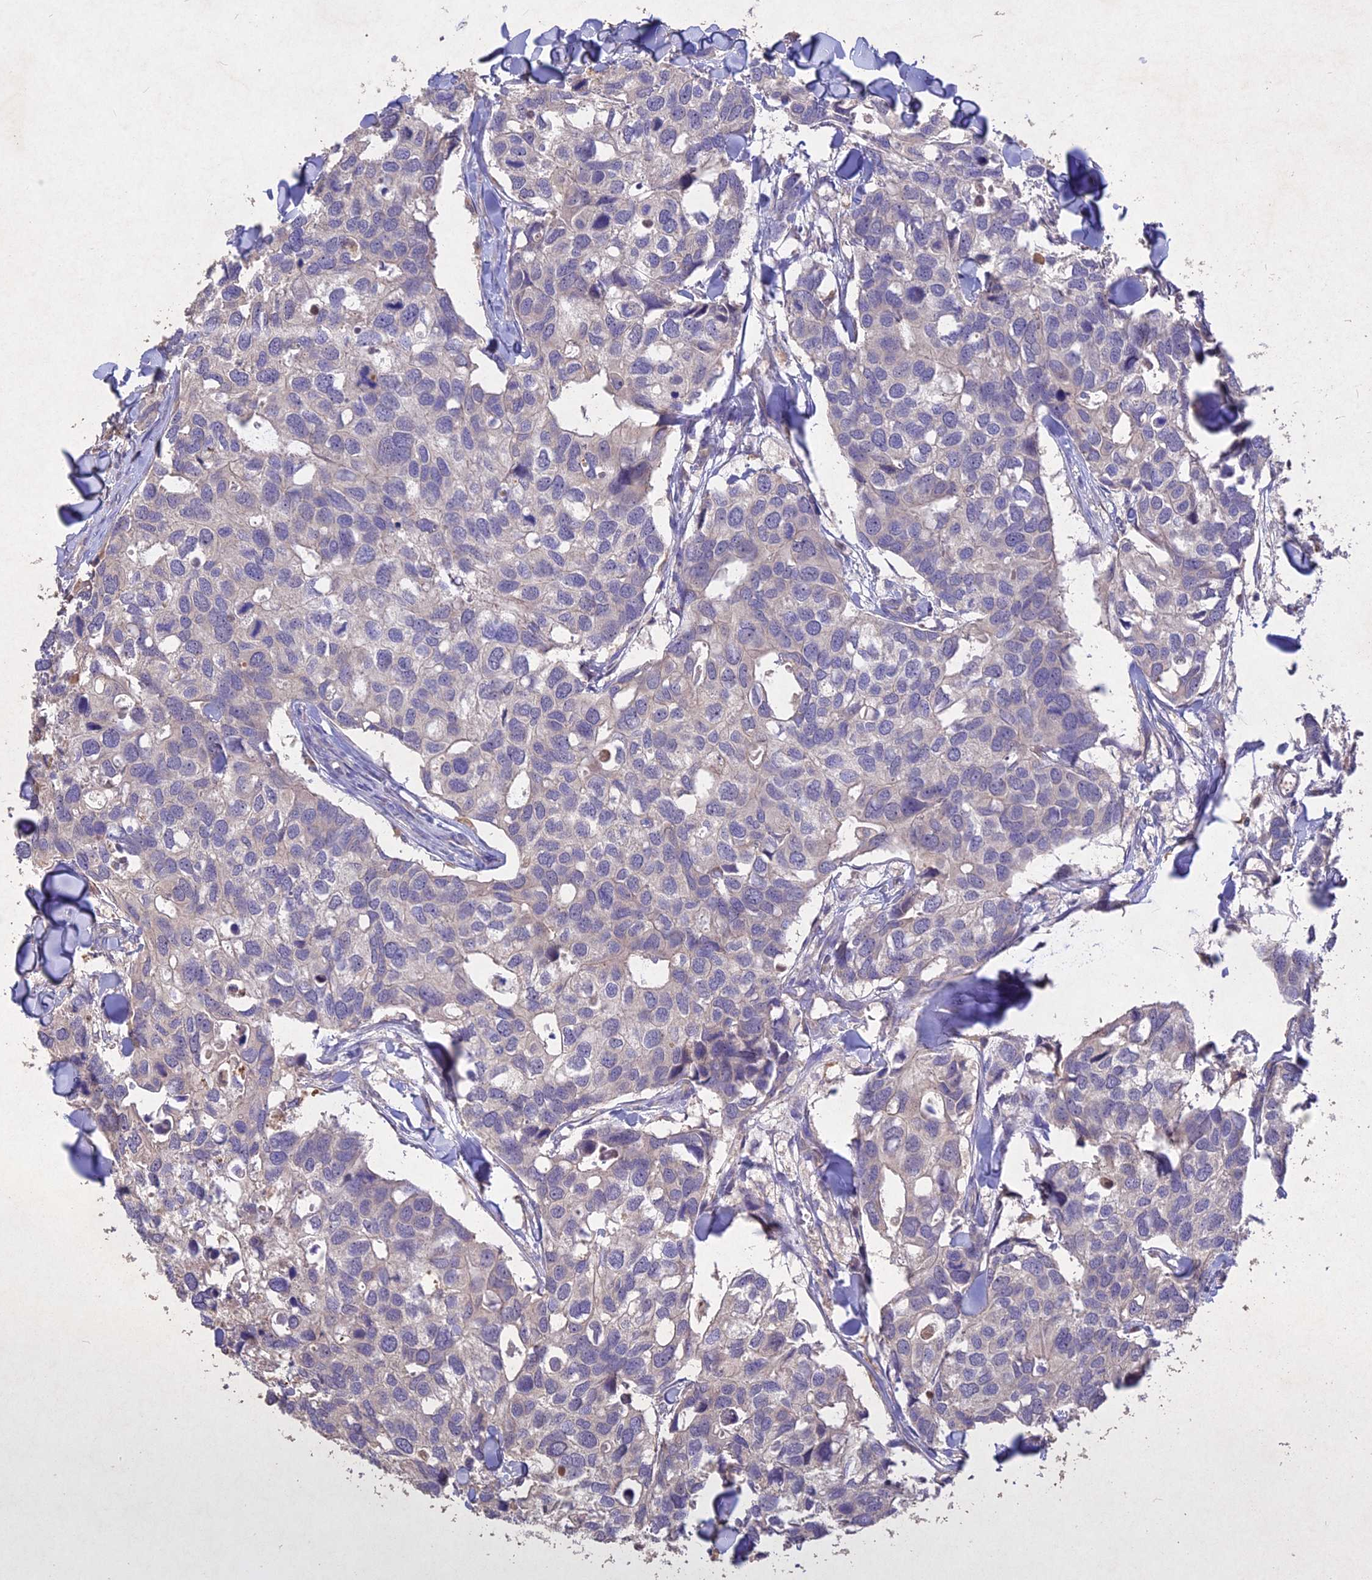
{"staining": {"intensity": "negative", "quantity": "none", "location": "none"}, "tissue": "breast cancer", "cell_type": "Tumor cells", "image_type": "cancer", "snomed": [{"axis": "morphology", "description": "Duct carcinoma"}, {"axis": "topography", "description": "Breast"}], "caption": "Human breast cancer stained for a protein using IHC demonstrates no expression in tumor cells.", "gene": "SLC26A4", "patient": {"sex": "female", "age": 83}}